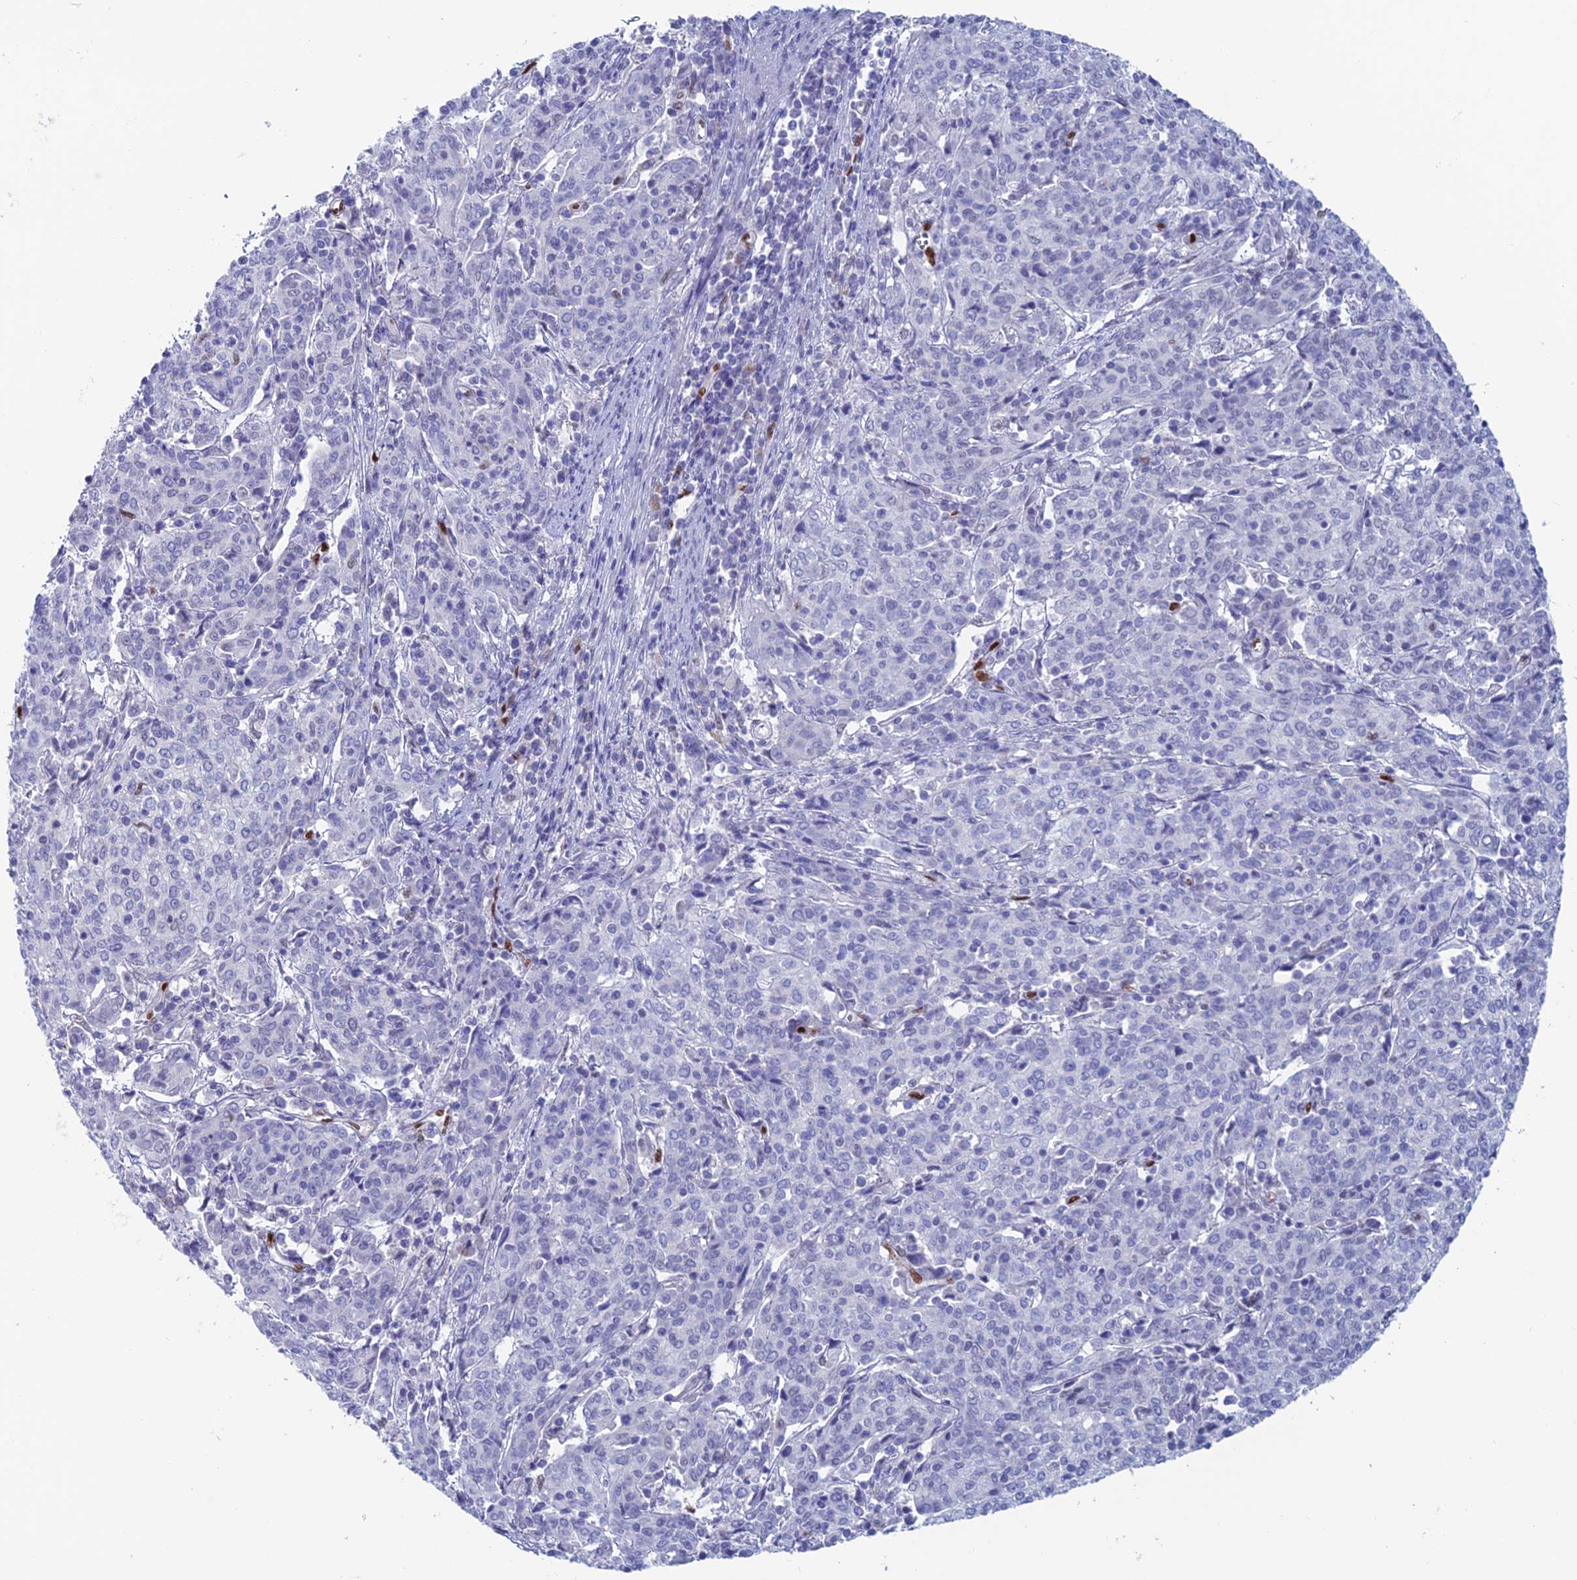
{"staining": {"intensity": "negative", "quantity": "none", "location": "none"}, "tissue": "cervical cancer", "cell_type": "Tumor cells", "image_type": "cancer", "snomed": [{"axis": "morphology", "description": "Squamous cell carcinoma, NOS"}, {"axis": "topography", "description": "Cervix"}], "caption": "Tumor cells show no significant staining in squamous cell carcinoma (cervical). The staining was performed using DAB to visualize the protein expression in brown, while the nuclei were stained in blue with hematoxylin (Magnification: 20x).", "gene": "NOL4L", "patient": {"sex": "female", "age": 67}}